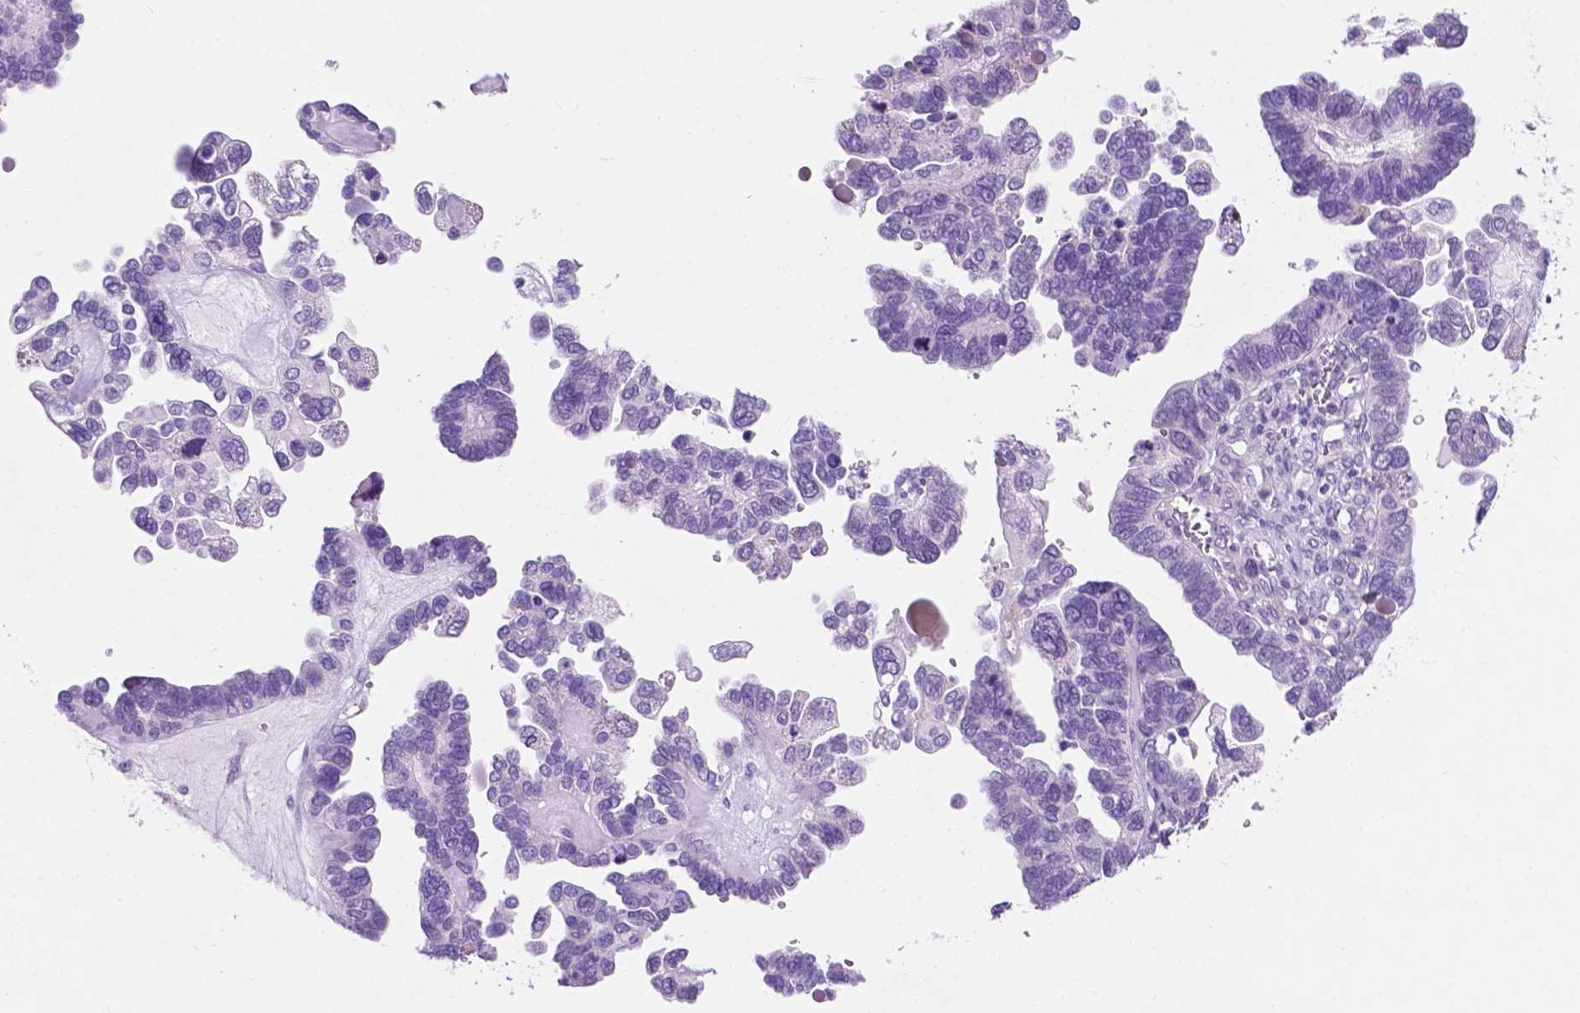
{"staining": {"intensity": "negative", "quantity": "none", "location": "none"}, "tissue": "ovarian cancer", "cell_type": "Tumor cells", "image_type": "cancer", "snomed": [{"axis": "morphology", "description": "Cystadenocarcinoma, serous, NOS"}, {"axis": "topography", "description": "Ovary"}], "caption": "Tumor cells show no significant expression in ovarian cancer.", "gene": "ASPG", "patient": {"sex": "female", "age": 51}}